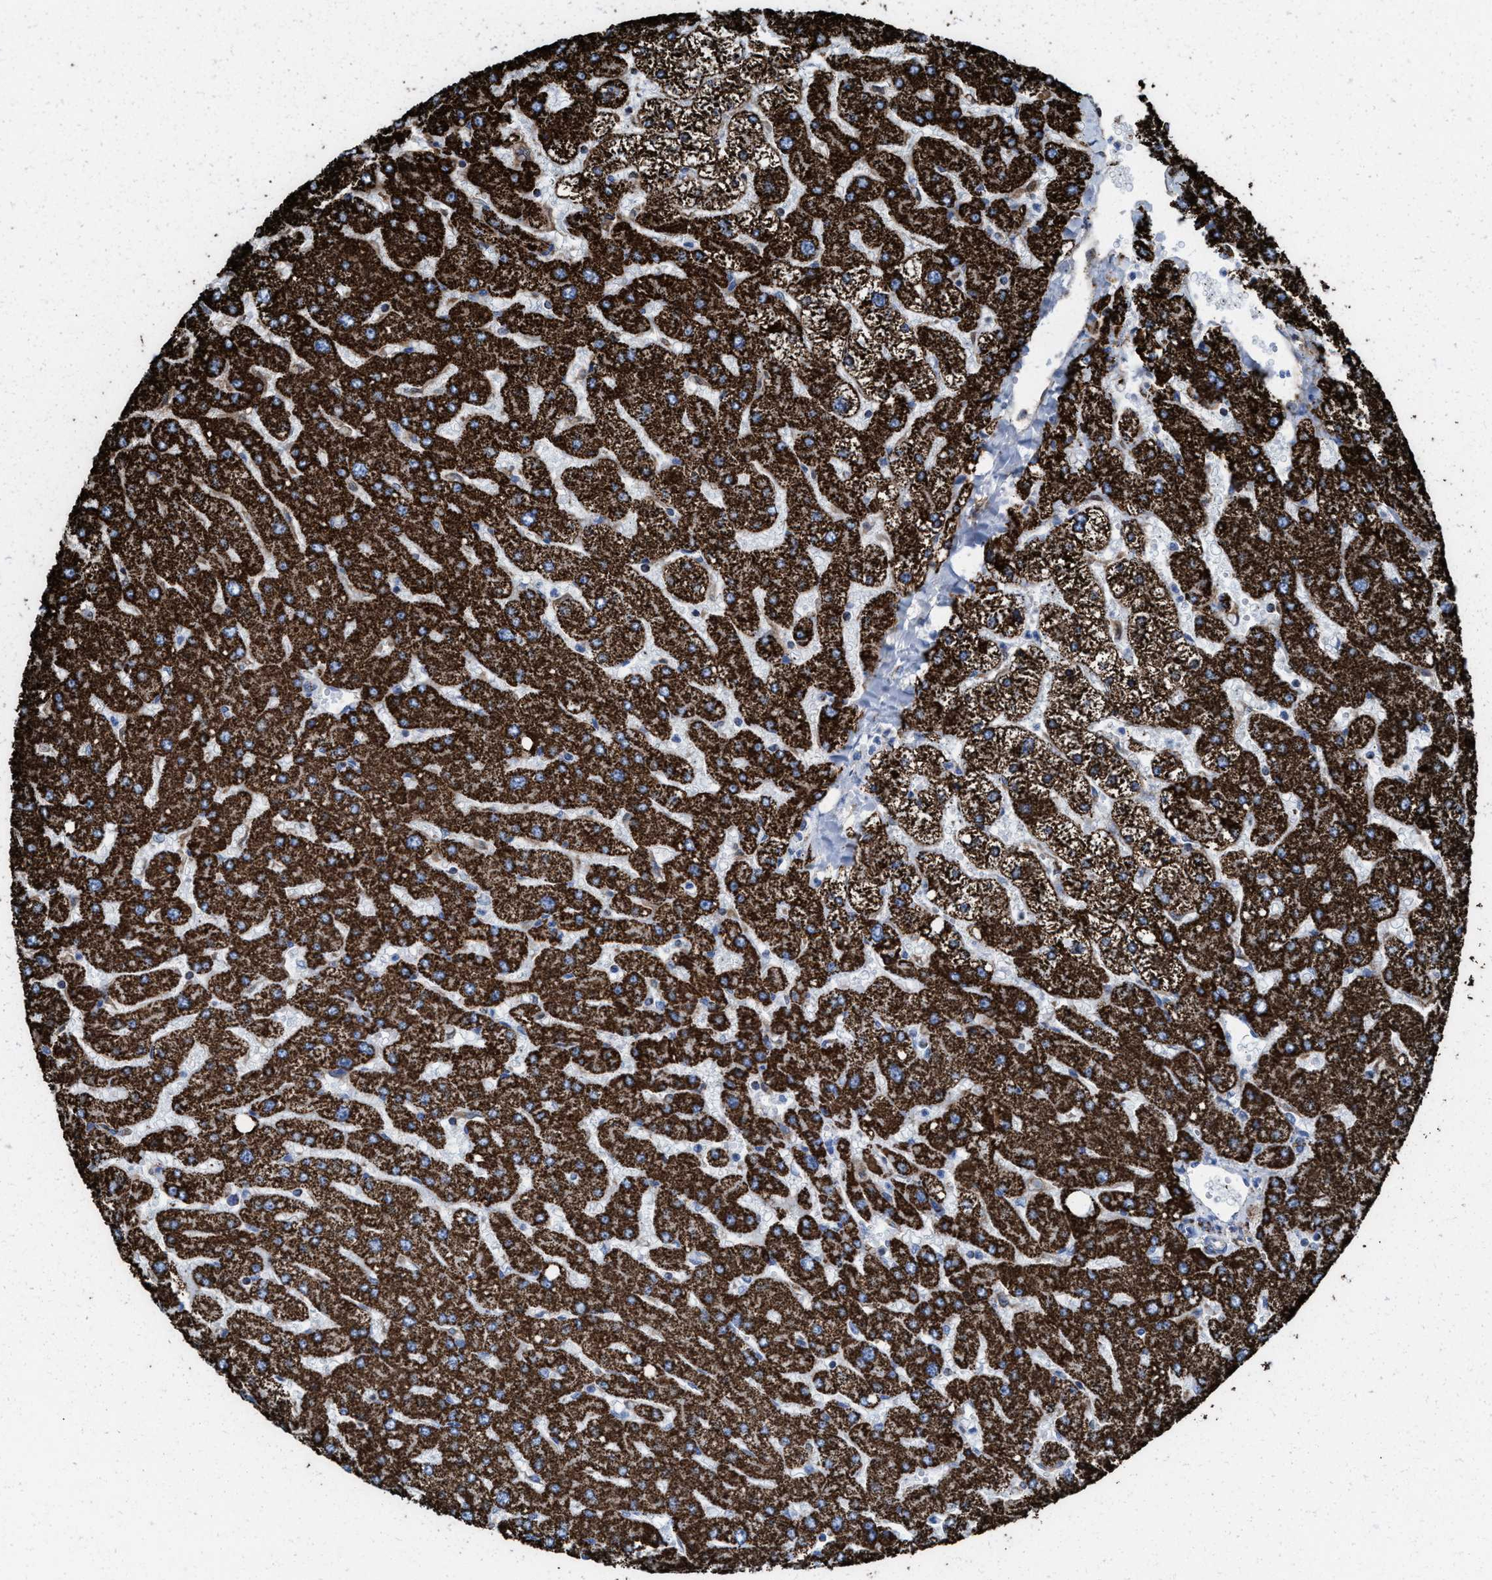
{"staining": {"intensity": "moderate", "quantity": ">75%", "location": "cytoplasmic/membranous"}, "tissue": "liver", "cell_type": "Cholangiocytes", "image_type": "normal", "snomed": [{"axis": "morphology", "description": "Normal tissue, NOS"}, {"axis": "topography", "description": "Liver"}], "caption": "Liver stained with a brown dye displays moderate cytoplasmic/membranous positive expression in about >75% of cholangiocytes.", "gene": "ECHS1", "patient": {"sex": "male", "age": 55}}